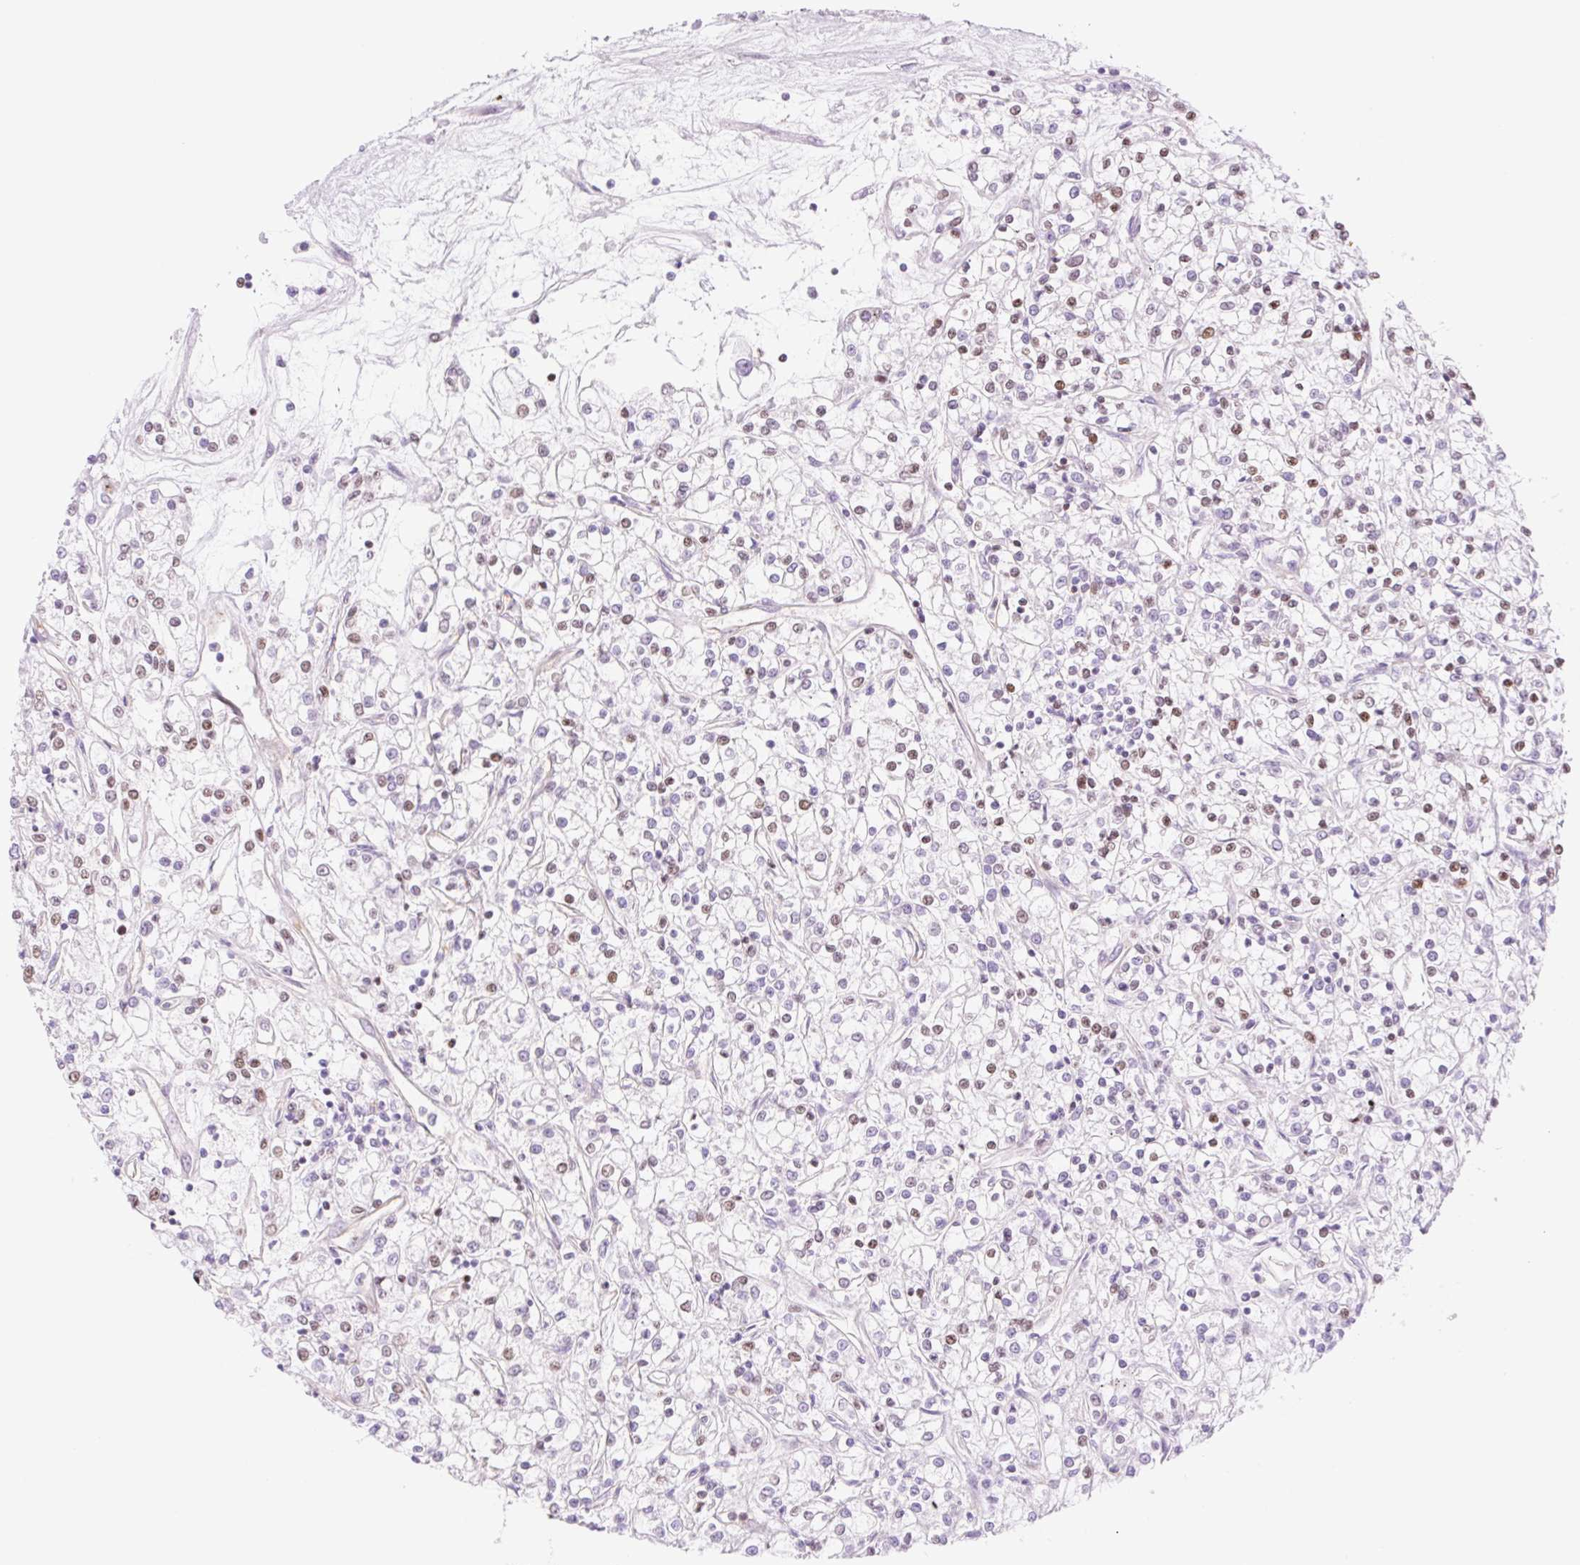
{"staining": {"intensity": "weak", "quantity": "25%-75%", "location": "nuclear"}, "tissue": "renal cancer", "cell_type": "Tumor cells", "image_type": "cancer", "snomed": [{"axis": "morphology", "description": "Adenocarcinoma, NOS"}, {"axis": "topography", "description": "Kidney"}], "caption": "Immunohistochemistry (IHC) of renal adenocarcinoma demonstrates low levels of weak nuclear staining in approximately 25%-75% of tumor cells.", "gene": "PRDM11", "patient": {"sex": "female", "age": 59}}